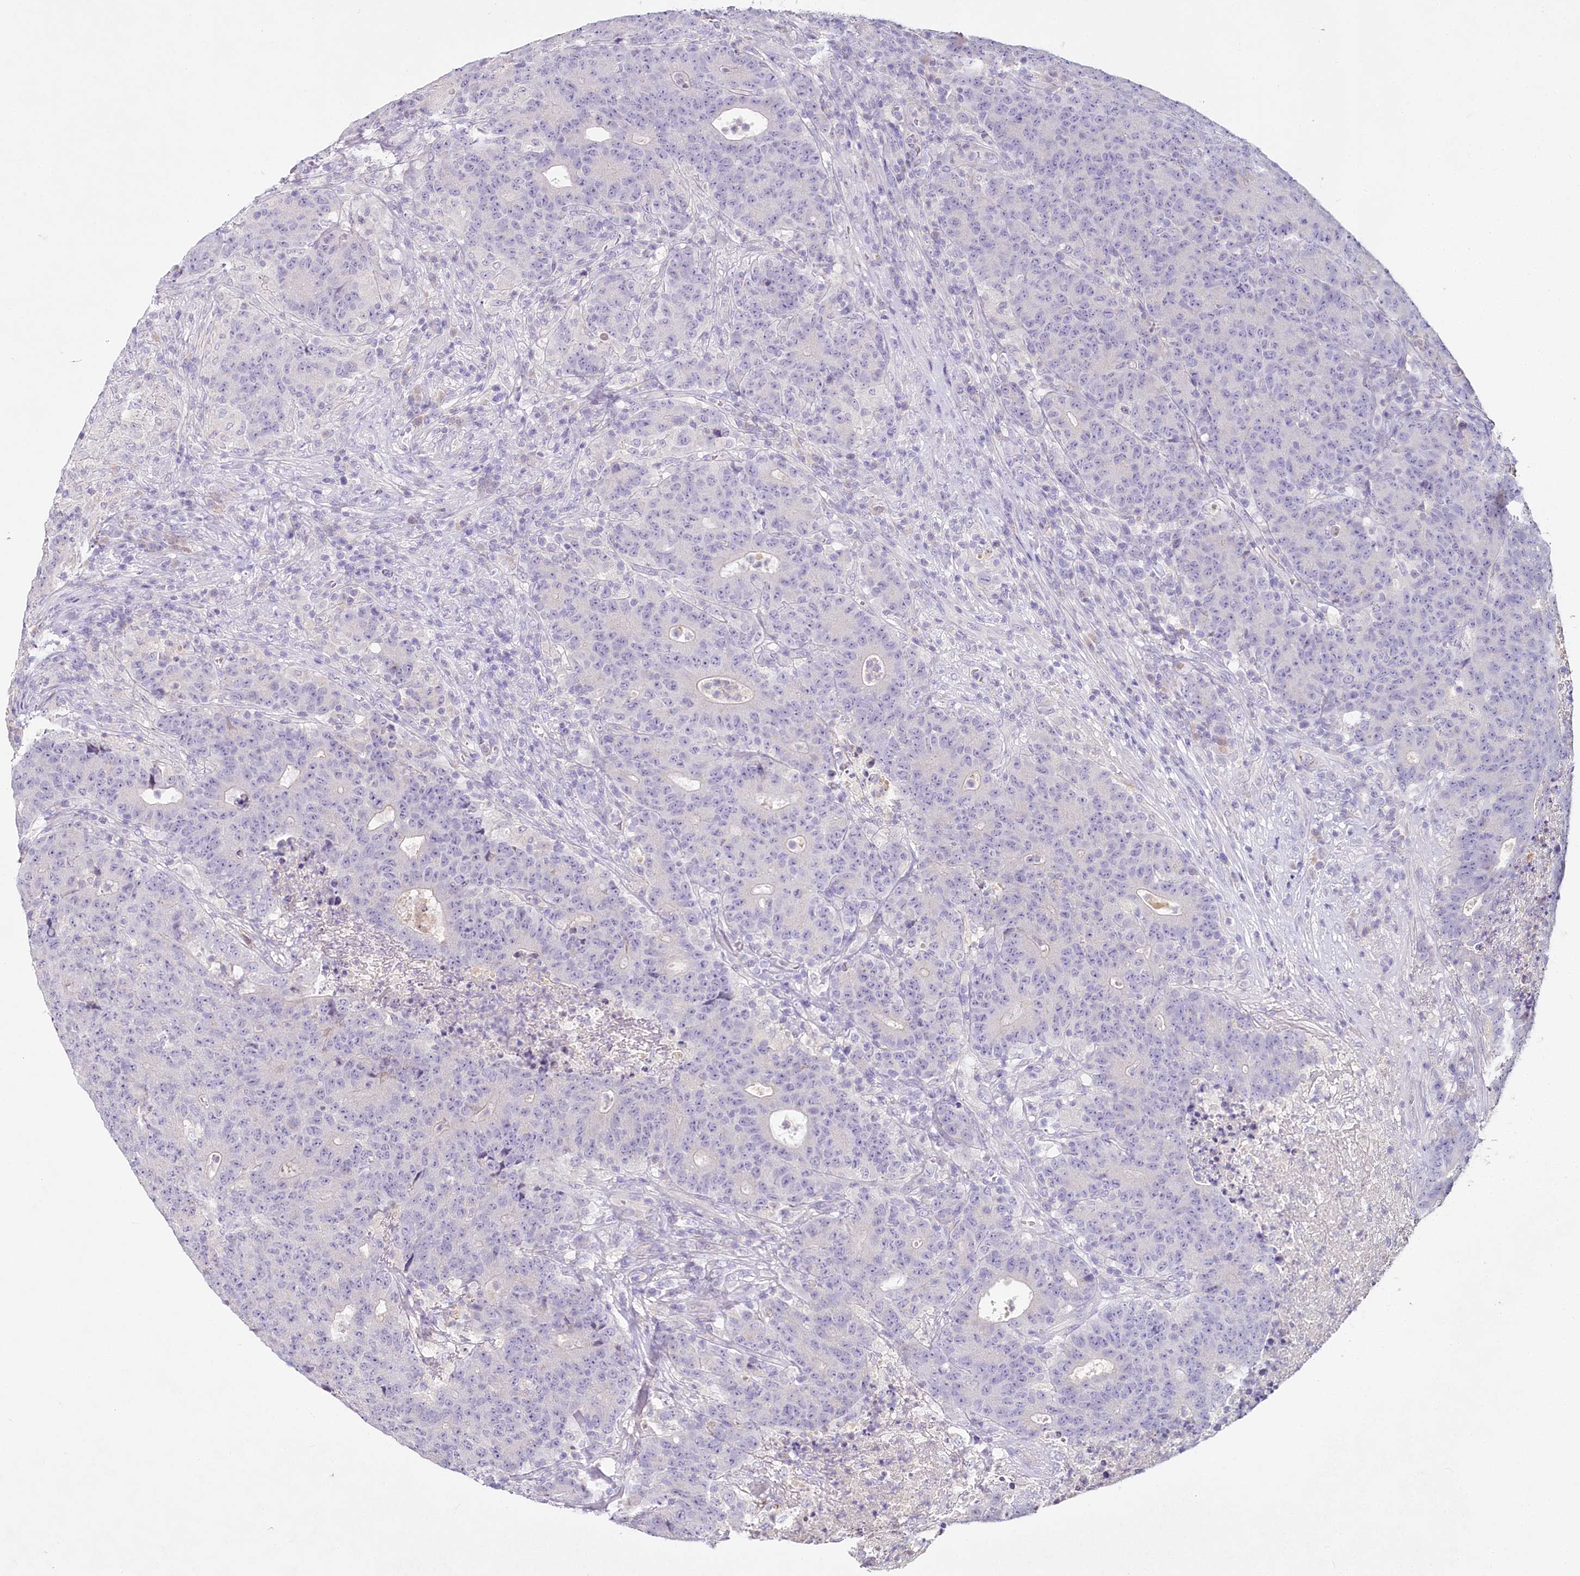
{"staining": {"intensity": "negative", "quantity": "none", "location": "none"}, "tissue": "colorectal cancer", "cell_type": "Tumor cells", "image_type": "cancer", "snomed": [{"axis": "morphology", "description": "Adenocarcinoma, NOS"}, {"axis": "topography", "description": "Colon"}], "caption": "High power microscopy histopathology image of an IHC histopathology image of colorectal cancer, revealing no significant positivity in tumor cells.", "gene": "HPD", "patient": {"sex": "female", "age": 75}}